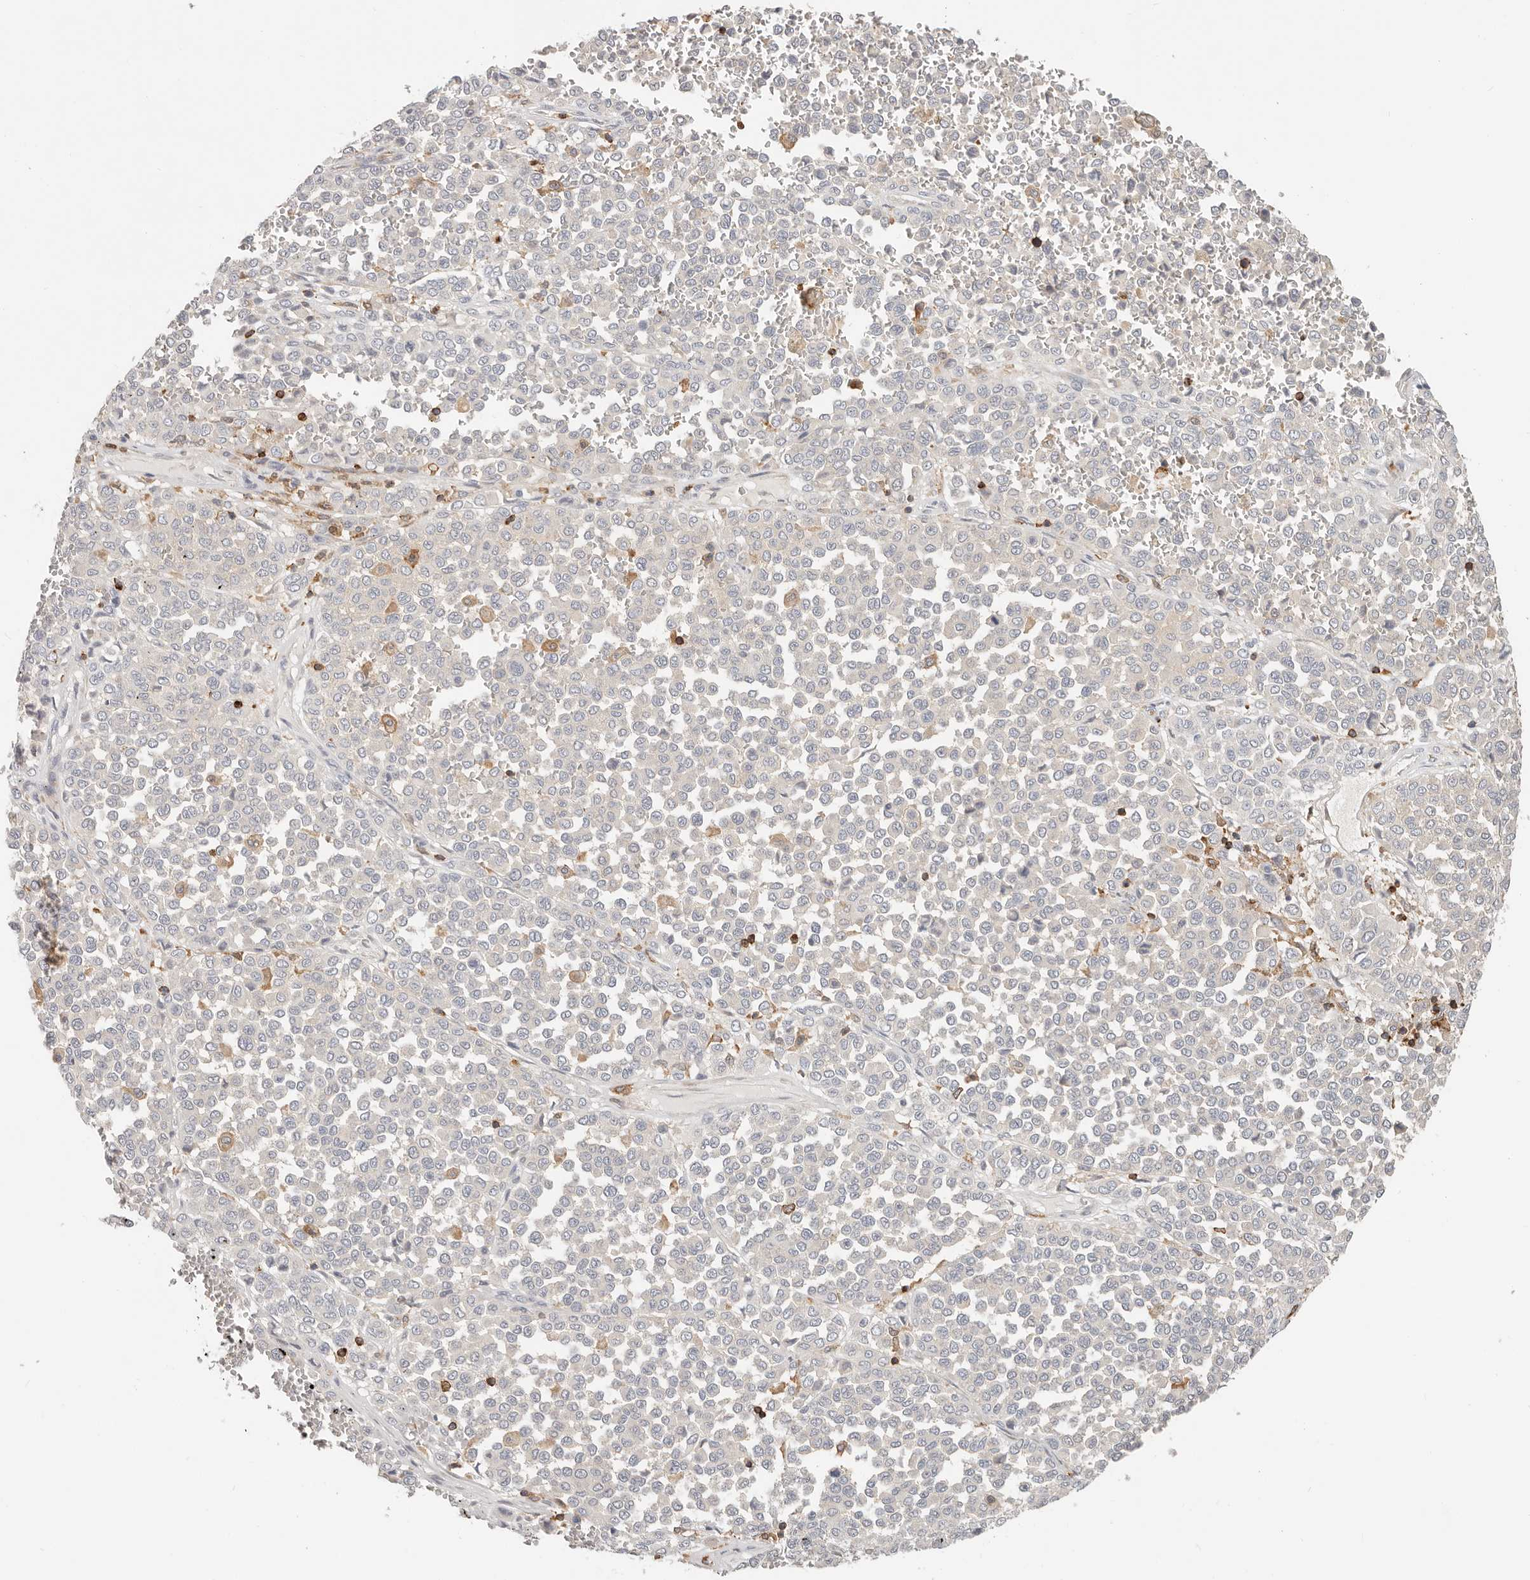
{"staining": {"intensity": "negative", "quantity": "none", "location": "none"}, "tissue": "melanoma", "cell_type": "Tumor cells", "image_type": "cancer", "snomed": [{"axis": "morphology", "description": "Malignant melanoma, Metastatic site"}, {"axis": "topography", "description": "Pancreas"}], "caption": "The photomicrograph demonstrates no significant expression in tumor cells of malignant melanoma (metastatic site).", "gene": "TMEM63B", "patient": {"sex": "female", "age": 30}}